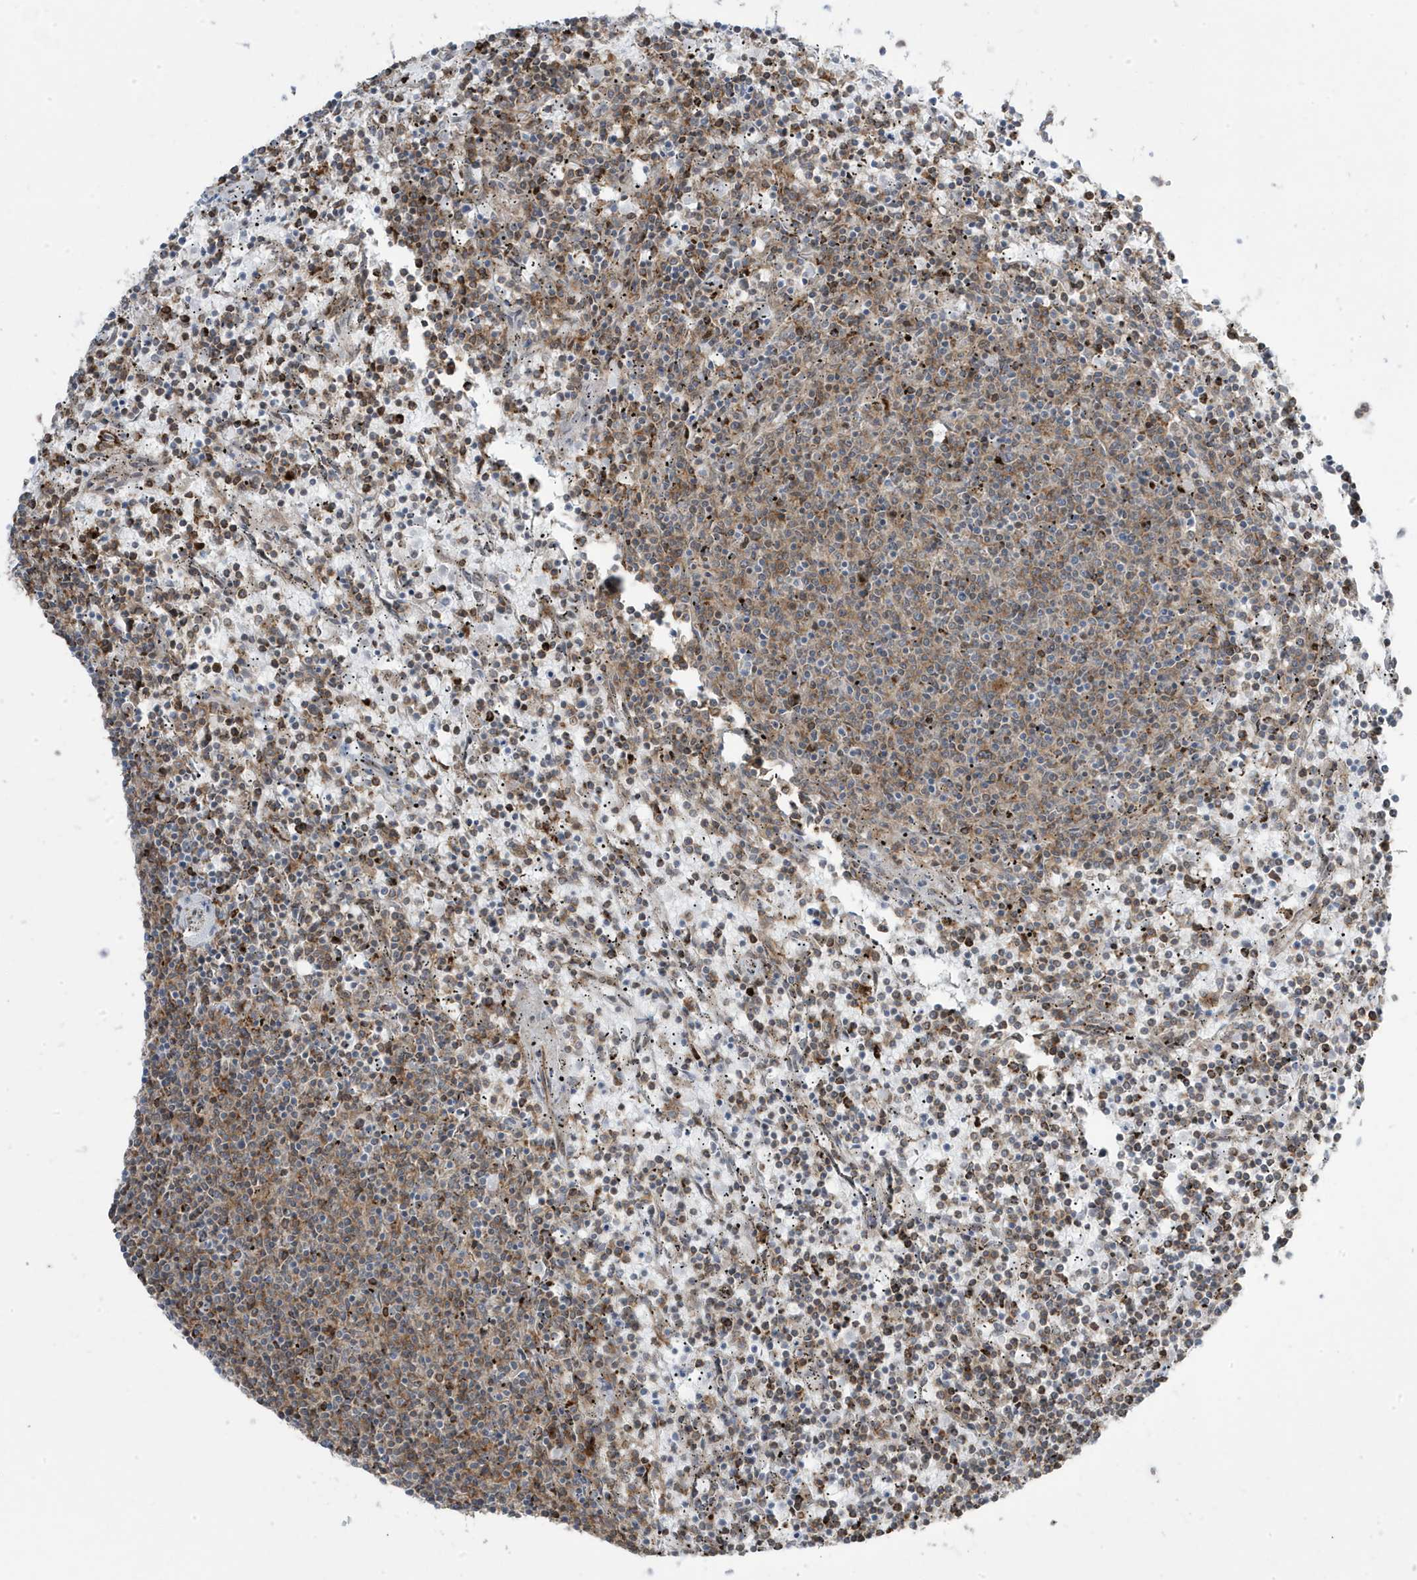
{"staining": {"intensity": "weak", "quantity": "25%-75%", "location": "cytoplasmic/membranous,nuclear"}, "tissue": "lymphoma", "cell_type": "Tumor cells", "image_type": "cancer", "snomed": [{"axis": "morphology", "description": "Malignant lymphoma, non-Hodgkin's type, Low grade"}, {"axis": "topography", "description": "Spleen"}], "caption": "A low amount of weak cytoplasmic/membranous and nuclear expression is seen in approximately 25%-75% of tumor cells in lymphoma tissue. The staining is performed using DAB brown chromogen to label protein expression. The nuclei are counter-stained blue using hematoxylin.", "gene": "ADAMTSL3", "patient": {"sex": "female", "age": 50}}